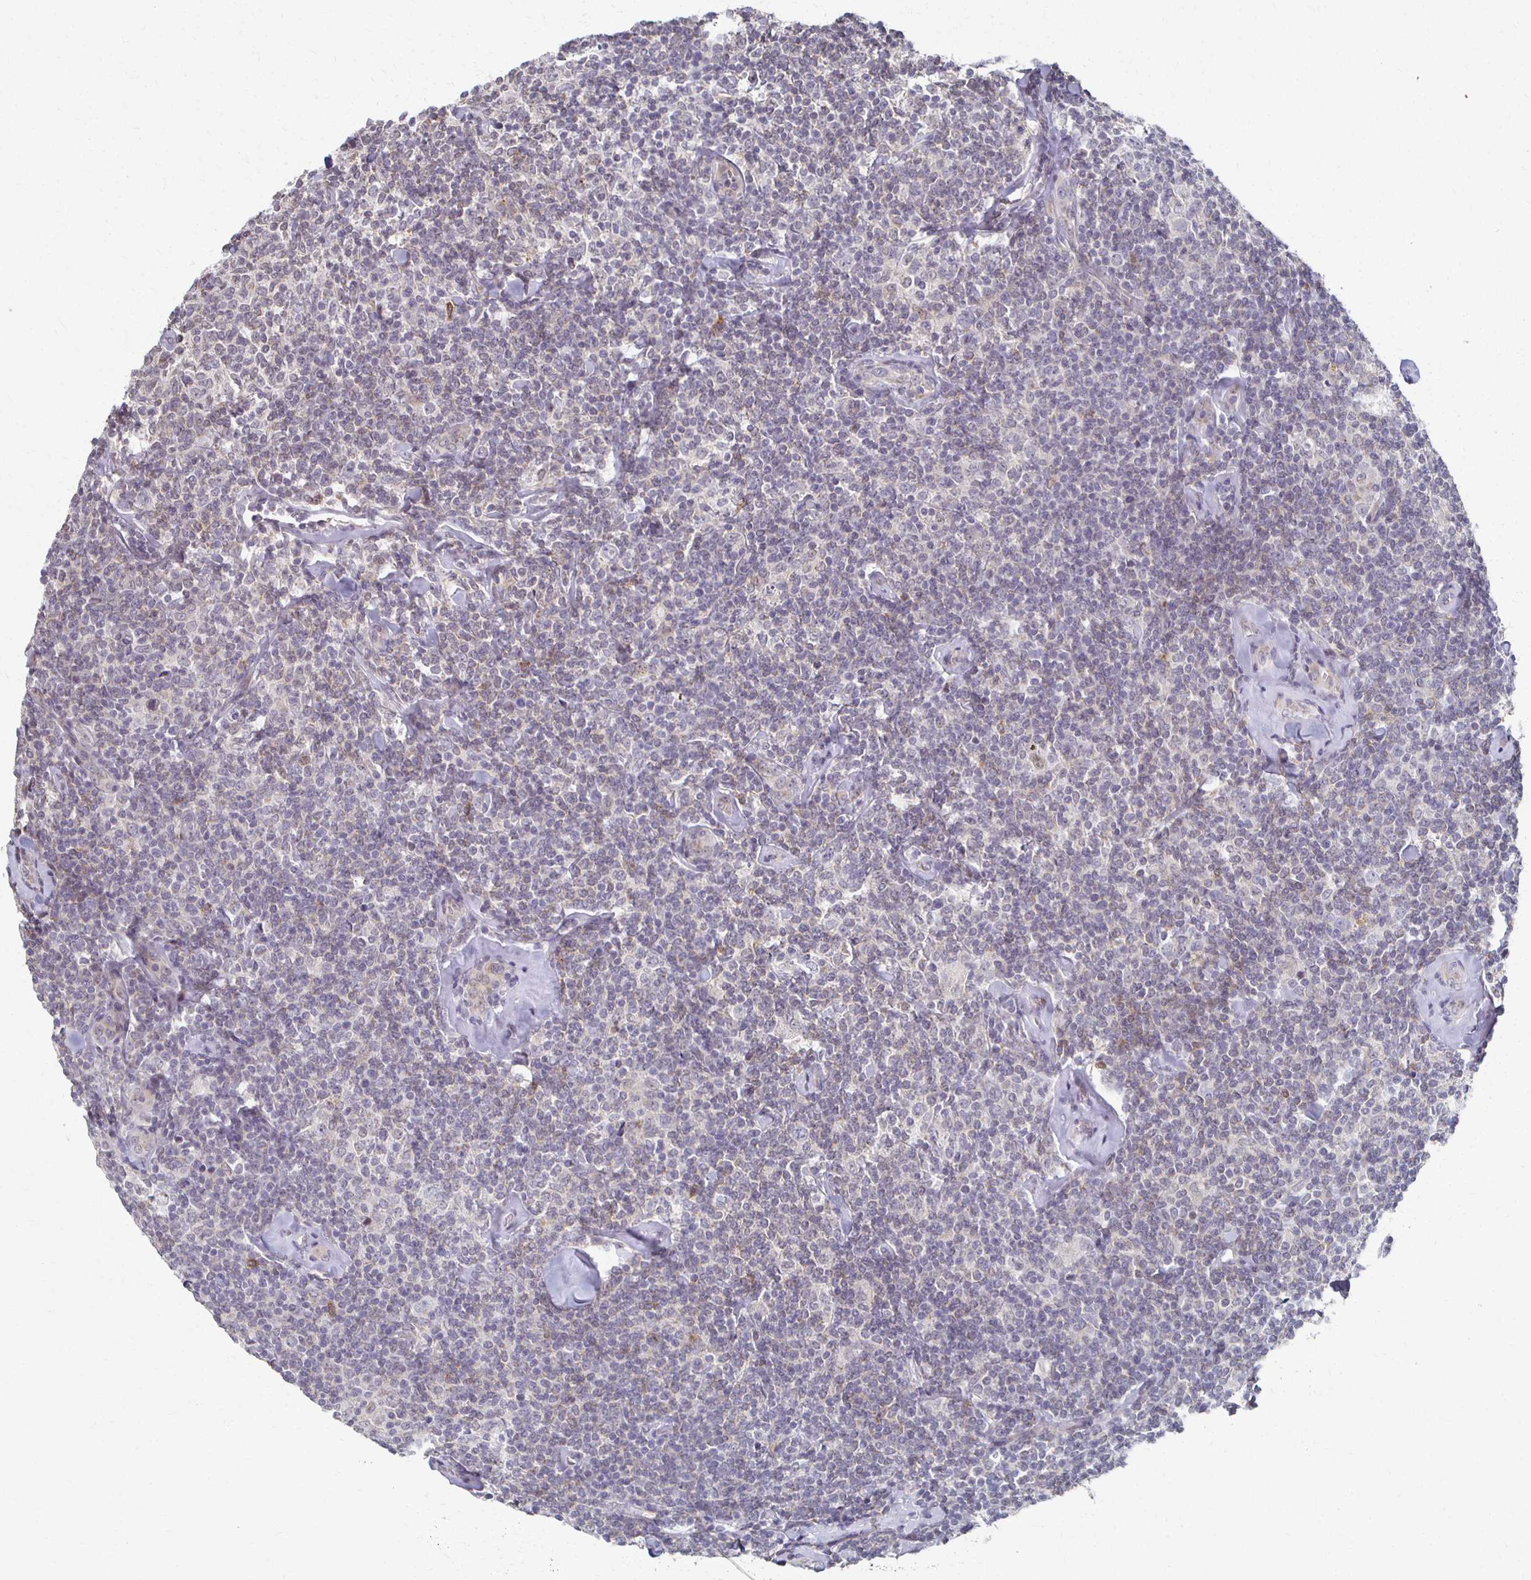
{"staining": {"intensity": "negative", "quantity": "none", "location": "none"}, "tissue": "lymphoma", "cell_type": "Tumor cells", "image_type": "cancer", "snomed": [{"axis": "morphology", "description": "Malignant lymphoma, non-Hodgkin's type, Low grade"}, {"axis": "topography", "description": "Lymph node"}], "caption": "Human malignant lymphoma, non-Hodgkin's type (low-grade) stained for a protein using IHC shows no staining in tumor cells.", "gene": "DAB1", "patient": {"sex": "female", "age": 56}}